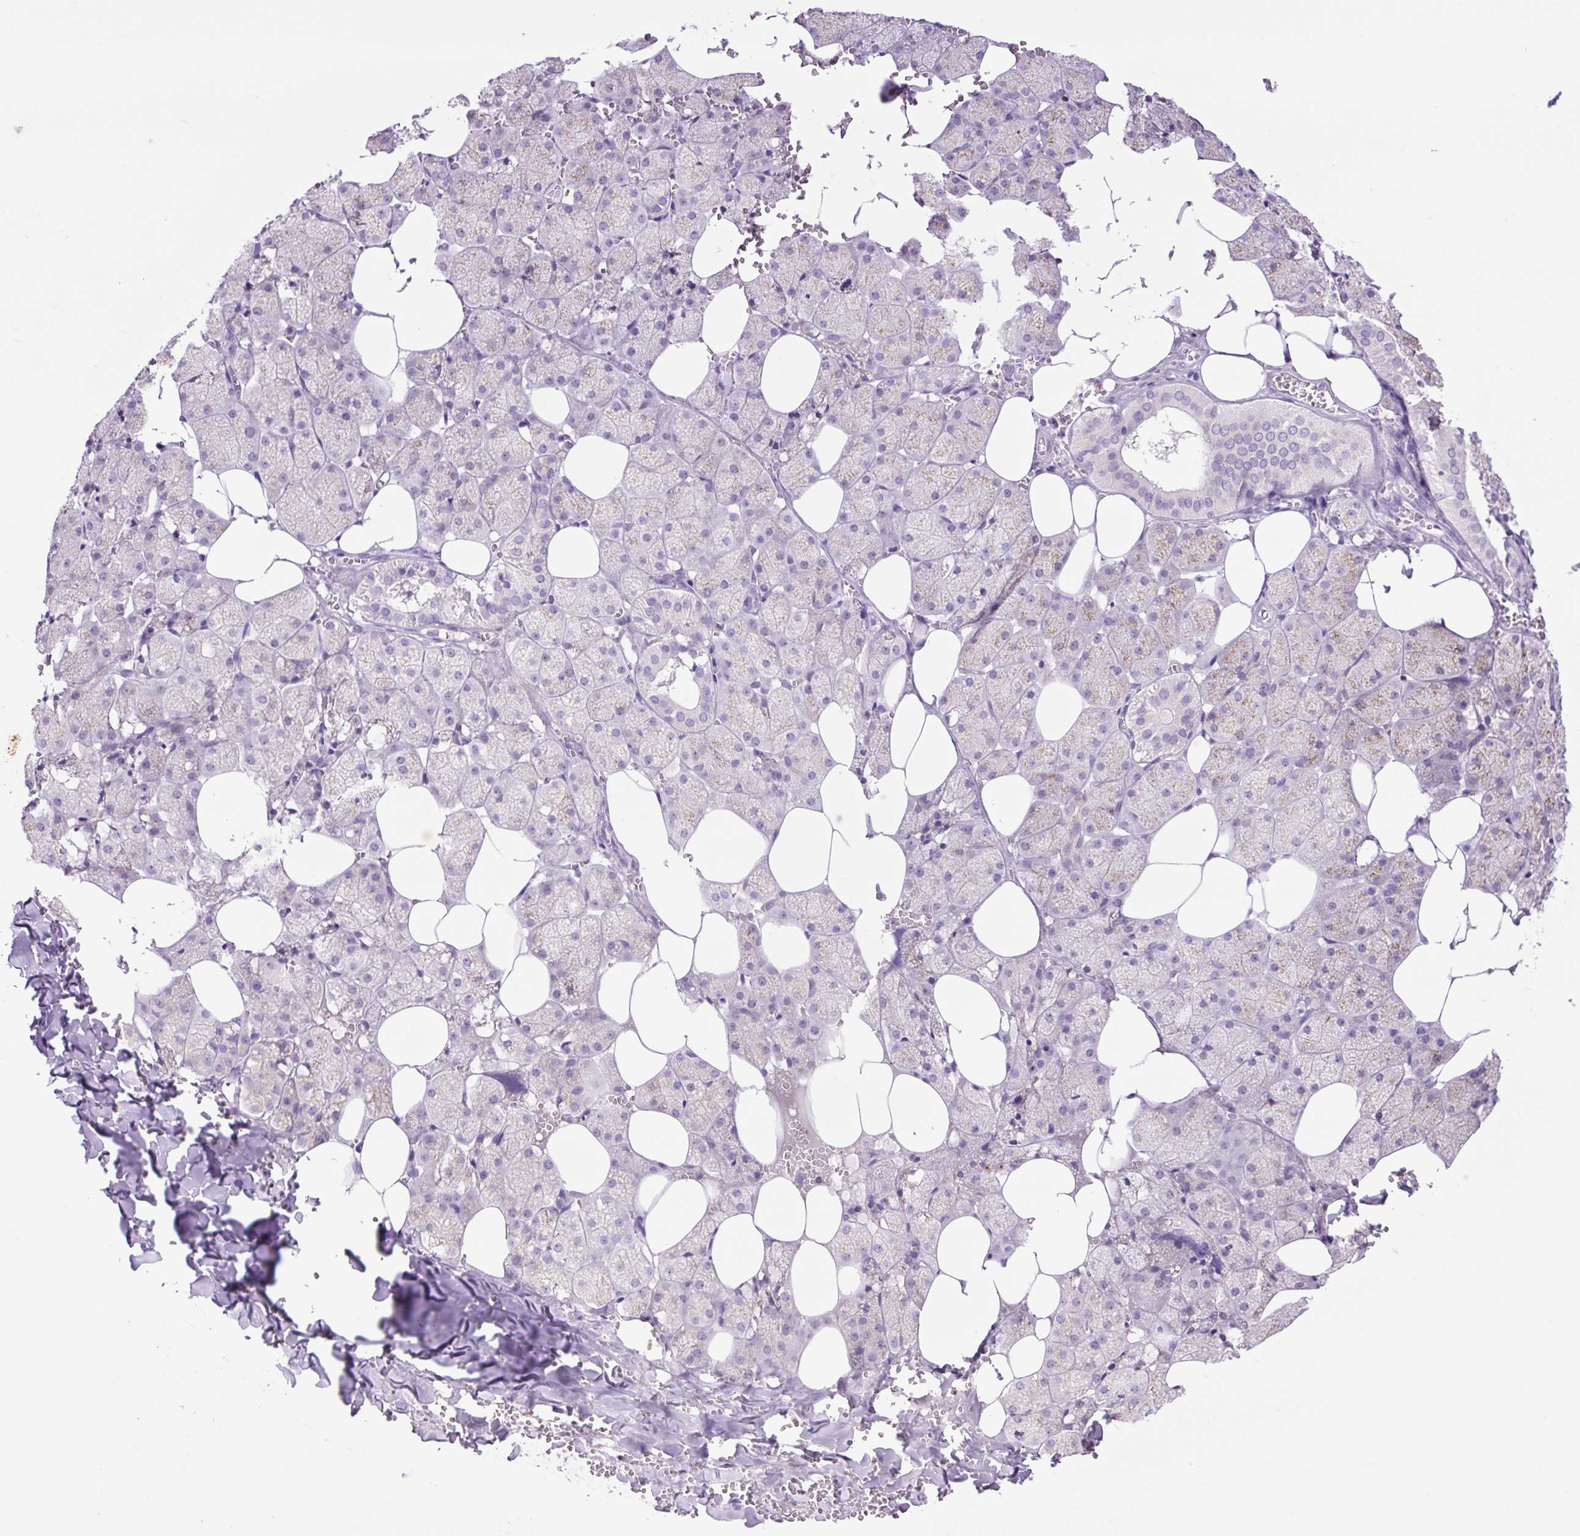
{"staining": {"intensity": "weak", "quantity": "25%-75%", "location": "cytoplasmic/membranous"}, "tissue": "salivary gland", "cell_type": "Glandular cells", "image_type": "normal", "snomed": [{"axis": "morphology", "description": "Normal tissue, NOS"}, {"axis": "topography", "description": "Salivary gland"}, {"axis": "topography", "description": "Peripheral nerve tissue"}], "caption": "IHC of unremarkable human salivary gland reveals low levels of weak cytoplasmic/membranous positivity in about 25%-75% of glandular cells.", "gene": "MFSD3", "patient": {"sex": "male", "age": 38}}